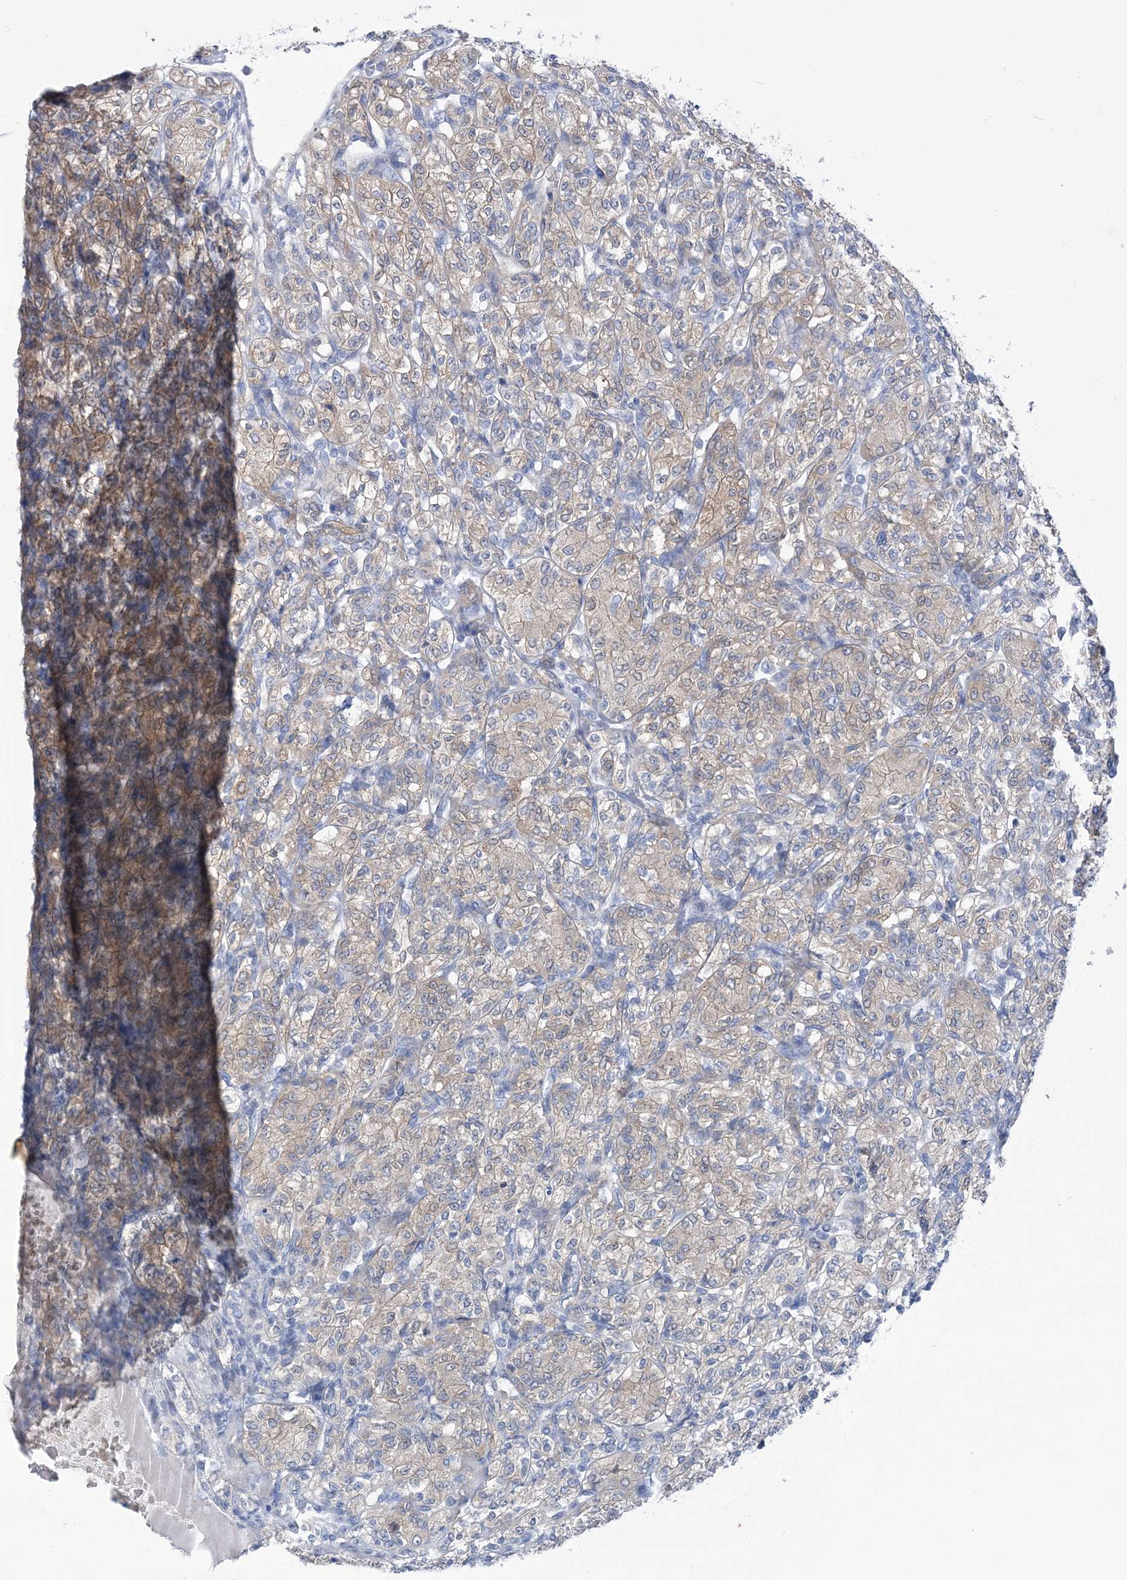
{"staining": {"intensity": "weak", "quantity": "25%-75%", "location": "cytoplasmic/membranous"}, "tissue": "renal cancer", "cell_type": "Tumor cells", "image_type": "cancer", "snomed": [{"axis": "morphology", "description": "Adenocarcinoma, NOS"}, {"axis": "topography", "description": "Kidney"}], "caption": "Renal cancer tissue exhibits weak cytoplasmic/membranous staining in approximately 25%-75% of tumor cells", "gene": "WDR74", "patient": {"sex": "male", "age": 77}}